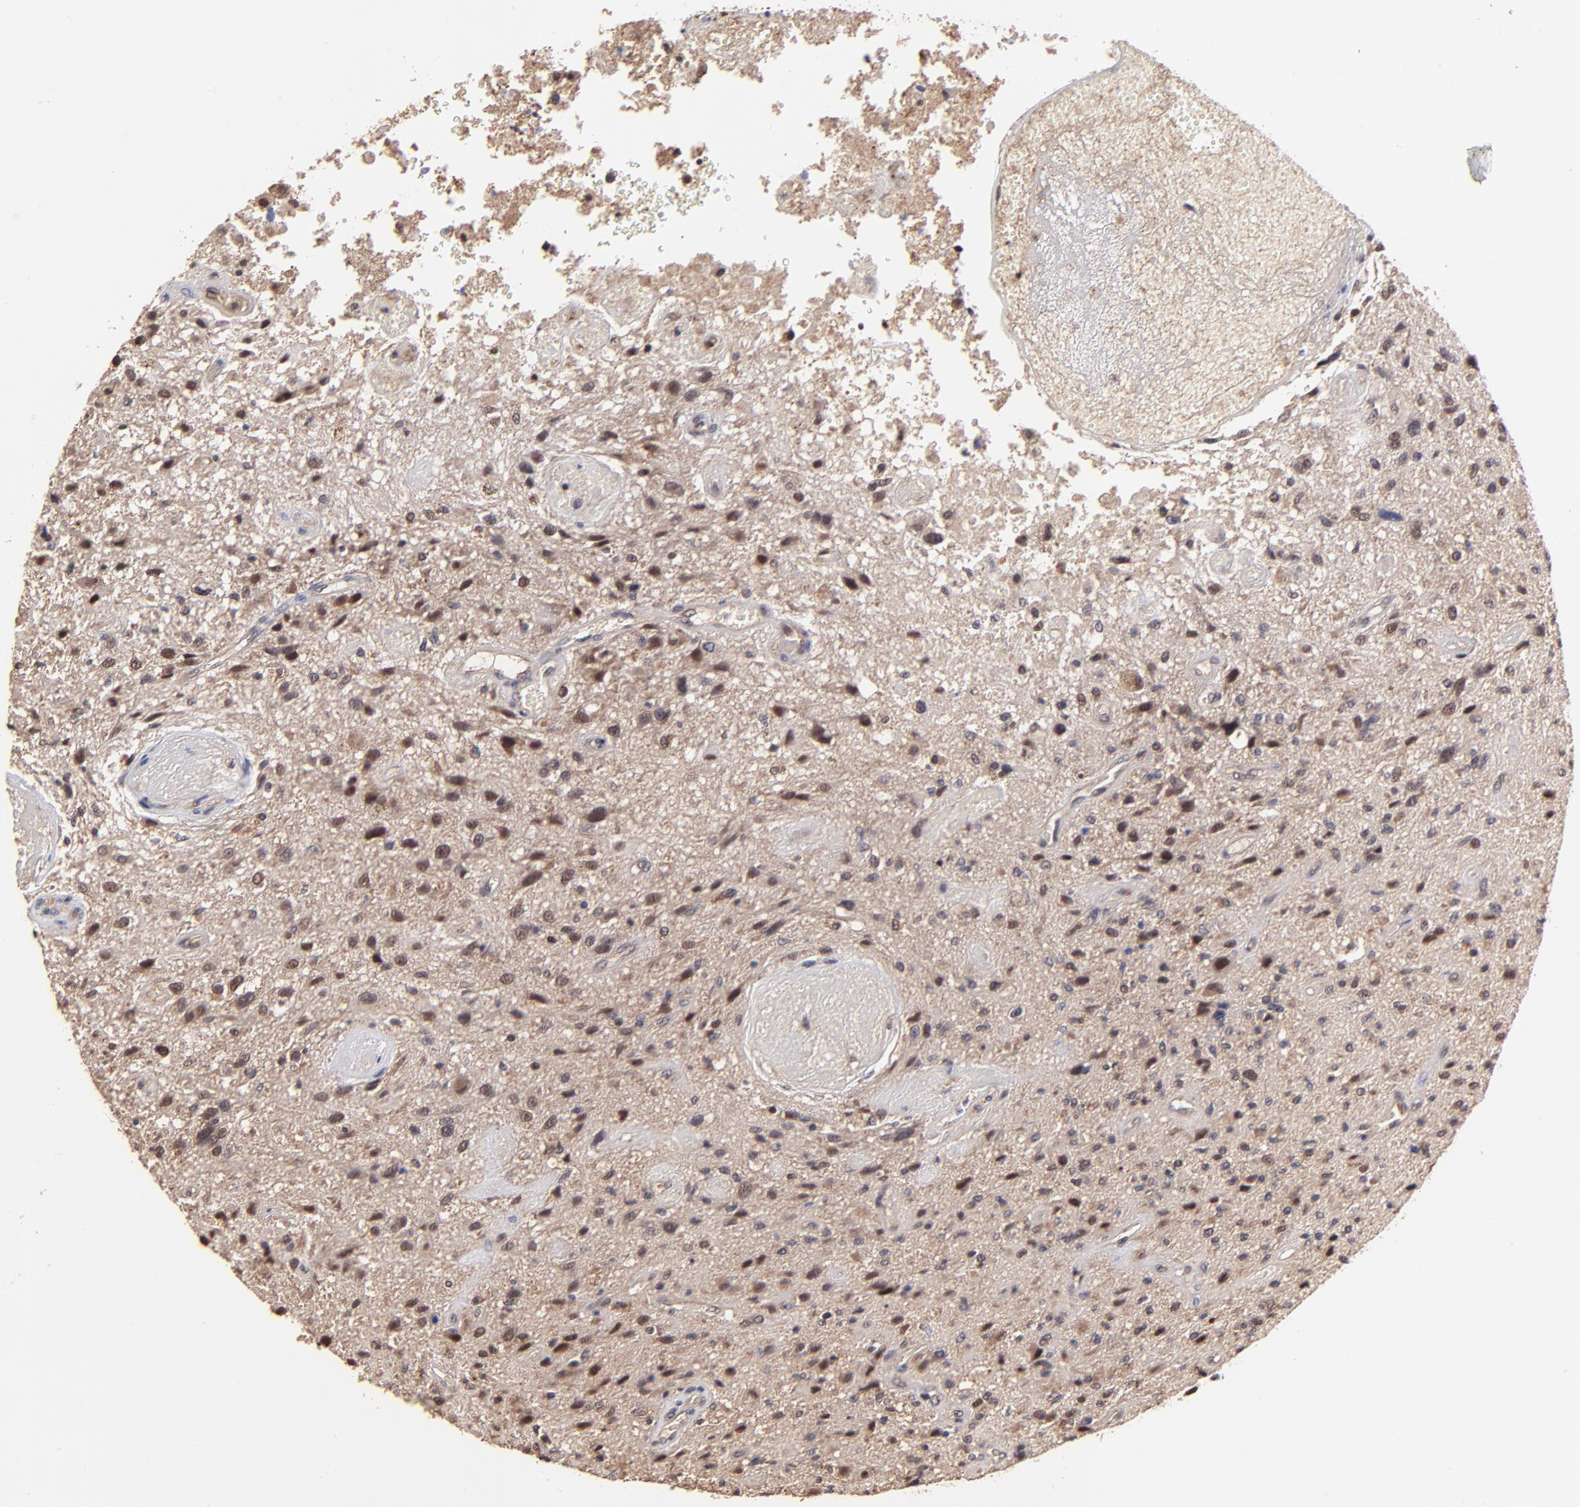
{"staining": {"intensity": "strong", "quantity": ">75%", "location": "nuclear"}, "tissue": "glioma", "cell_type": "Tumor cells", "image_type": "cancer", "snomed": [{"axis": "morphology", "description": "Normal tissue, NOS"}, {"axis": "morphology", "description": "Glioma, malignant, High grade"}, {"axis": "topography", "description": "Cerebral cortex"}], "caption": "Glioma was stained to show a protein in brown. There is high levels of strong nuclear staining in approximately >75% of tumor cells. (IHC, brightfield microscopy, high magnification).", "gene": "PSMA6", "patient": {"sex": "male", "age": 75}}